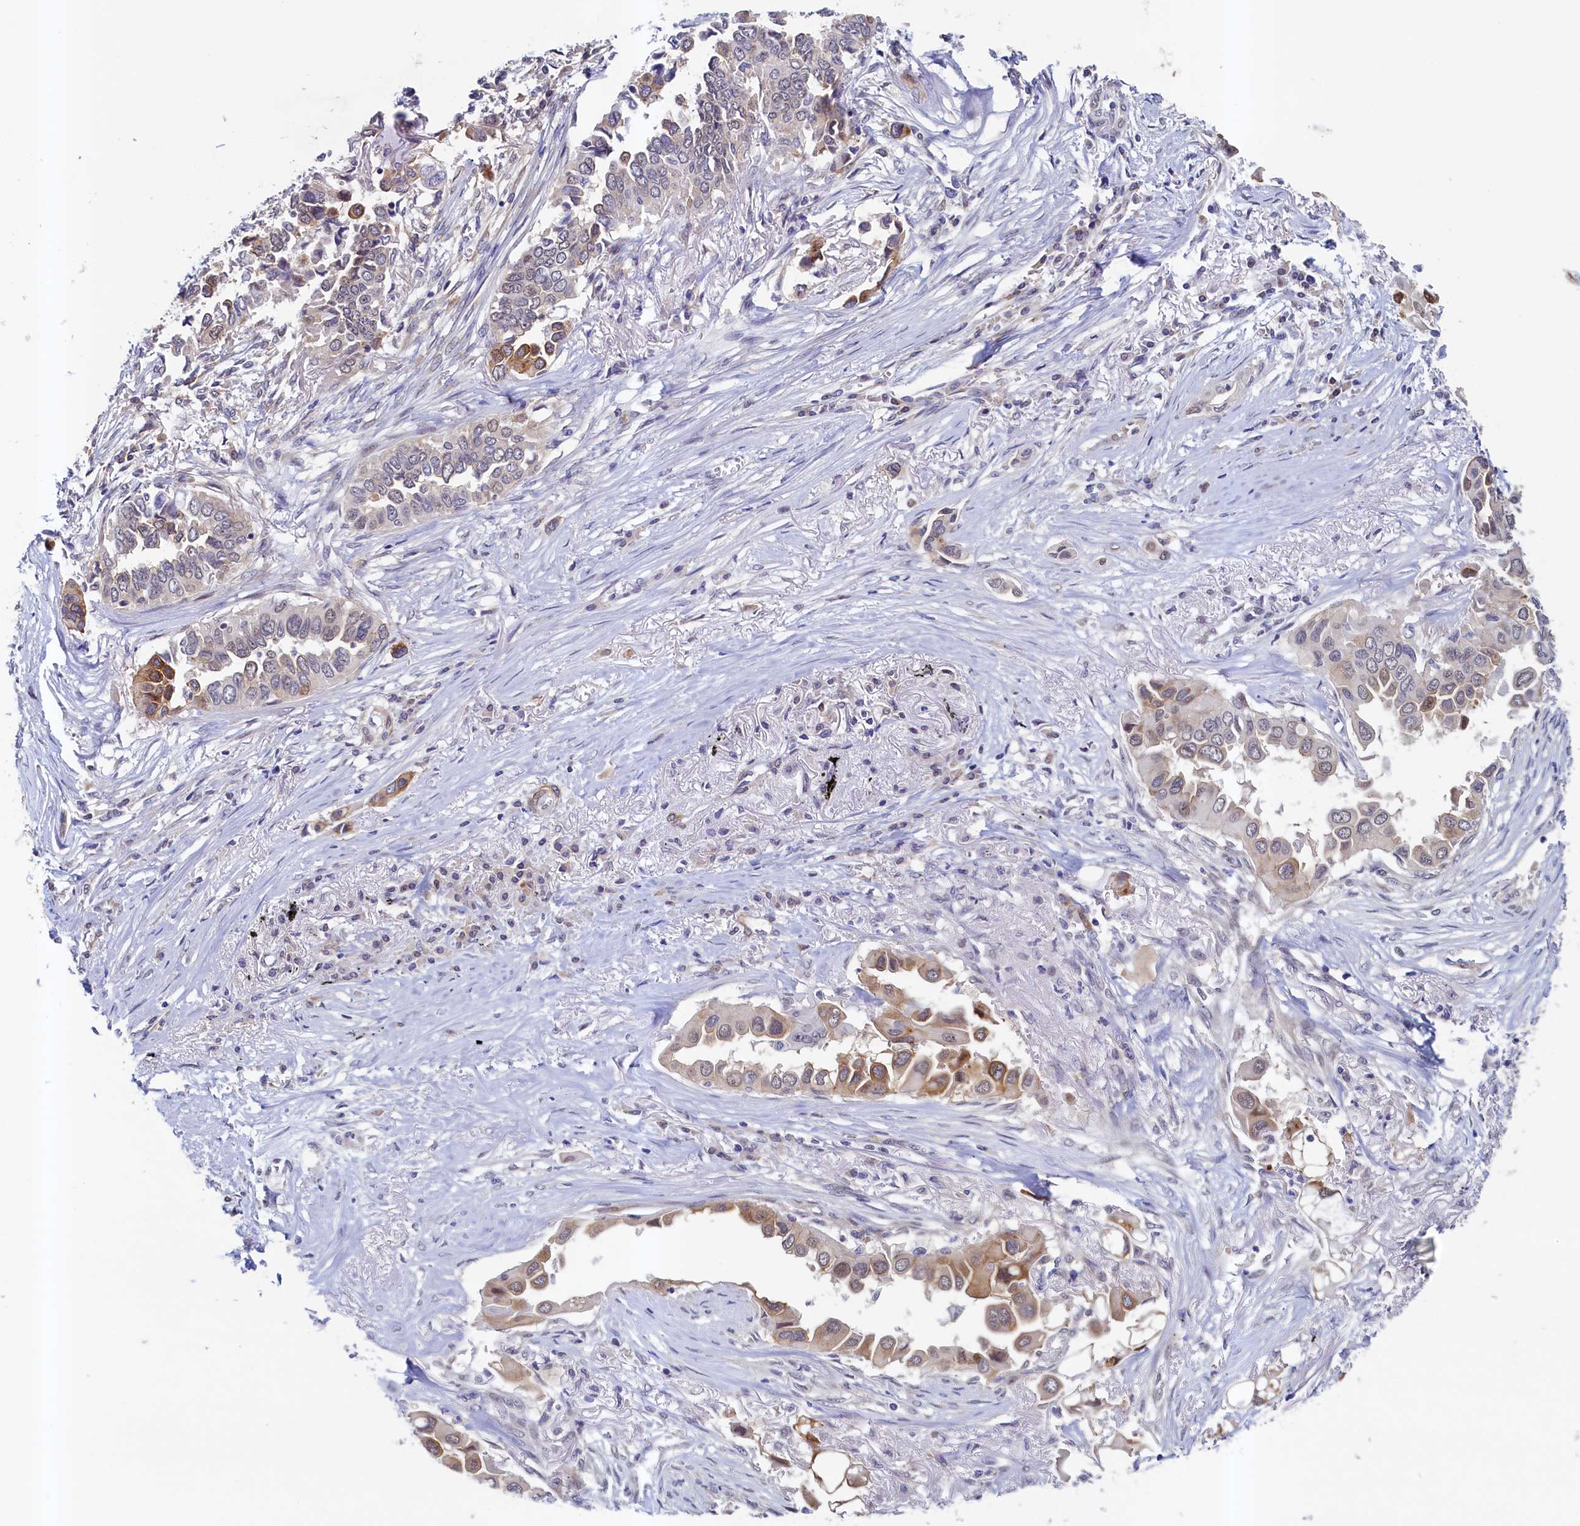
{"staining": {"intensity": "moderate", "quantity": "<25%", "location": "cytoplasmic/membranous"}, "tissue": "lung cancer", "cell_type": "Tumor cells", "image_type": "cancer", "snomed": [{"axis": "morphology", "description": "Adenocarcinoma, NOS"}, {"axis": "topography", "description": "Lung"}], "caption": "Immunohistochemistry (IHC) of lung cancer (adenocarcinoma) reveals low levels of moderate cytoplasmic/membranous positivity in about <25% of tumor cells.", "gene": "PACSIN3", "patient": {"sex": "female", "age": 76}}